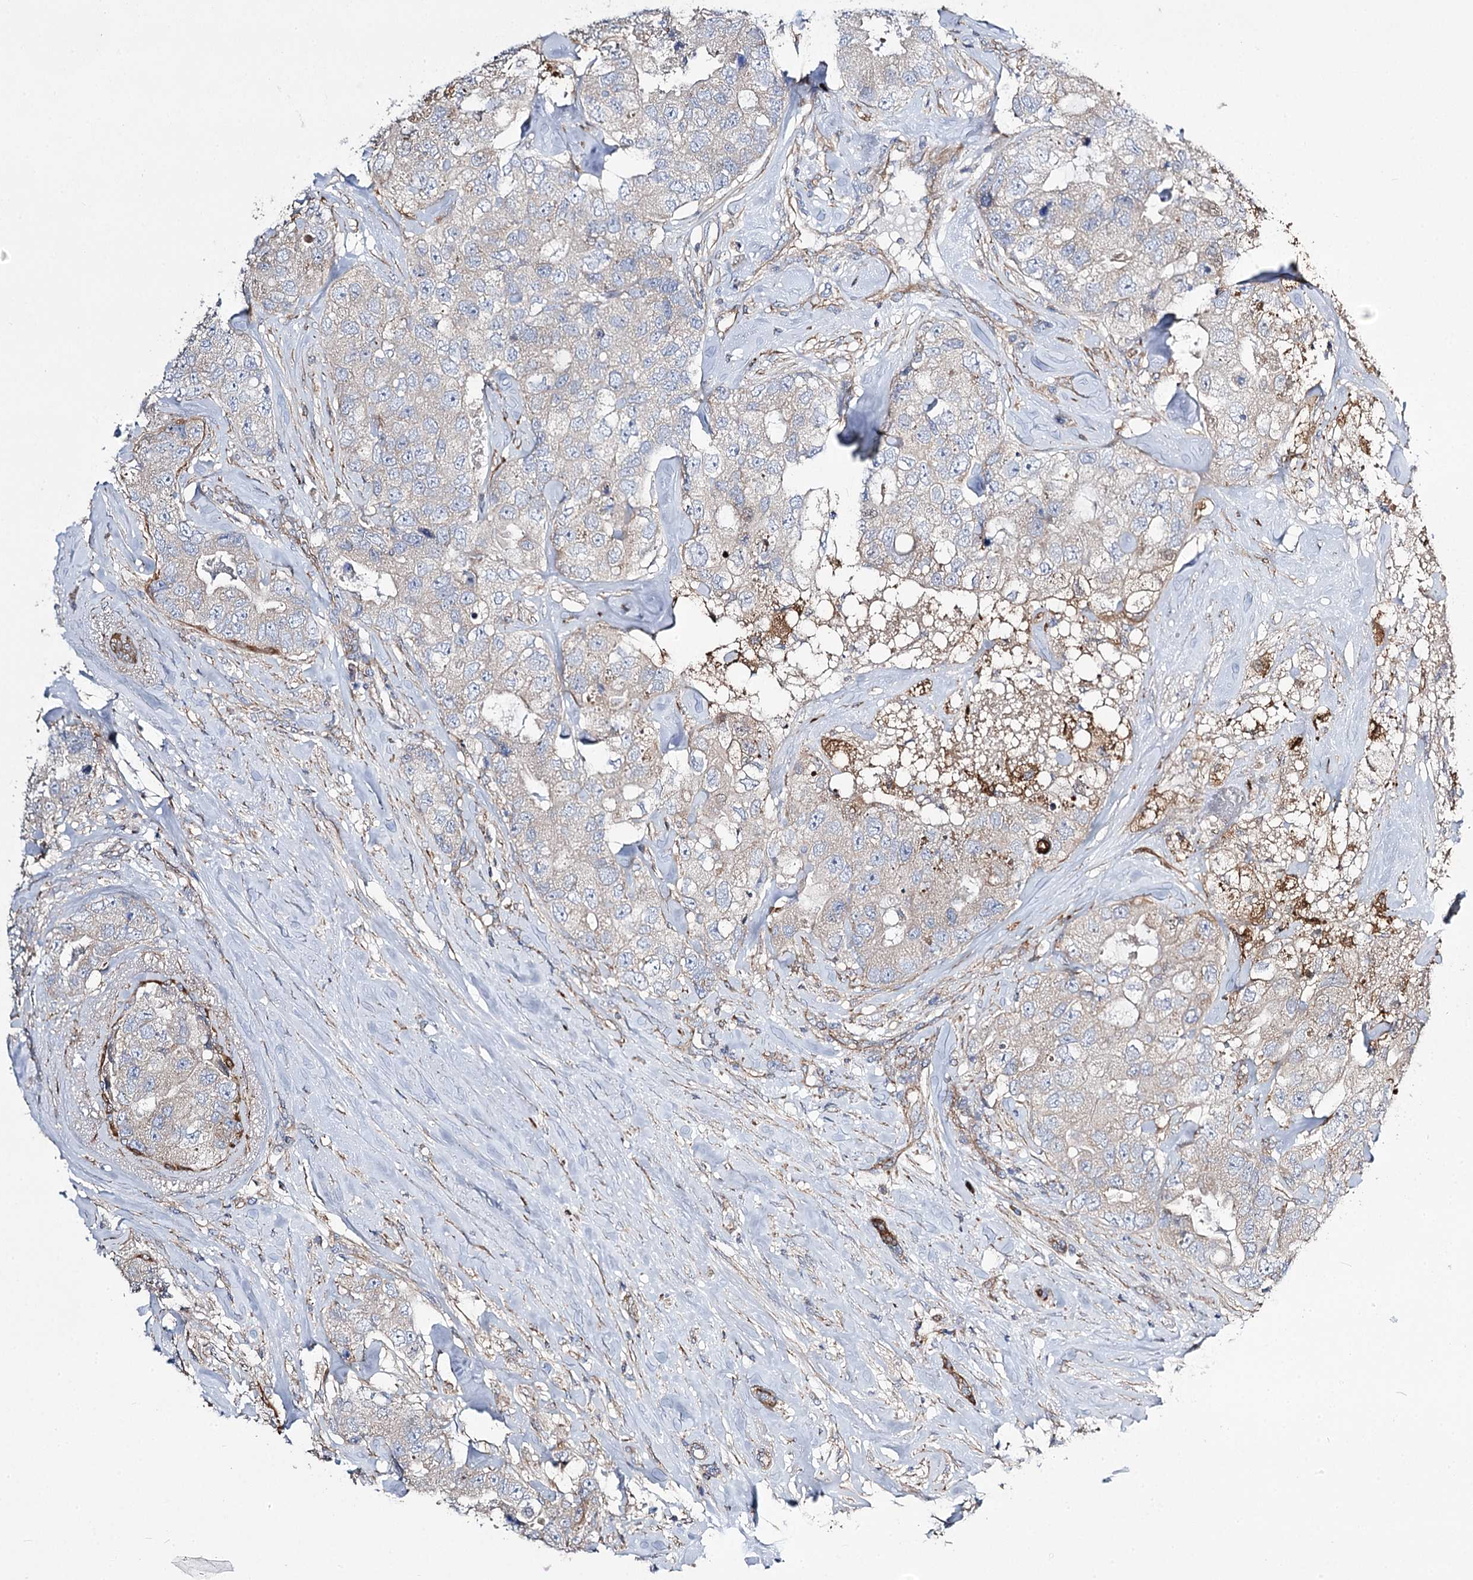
{"staining": {"intensity": "negative", "quantity": "none", "location": "none"}, "tissue": "breast cancer", "cell_type": "Tumor cells", "image_type": "cancer", "snomed": [{"axis": "morphology", "description": "Duct carcinoma"}, {"axis": "topography", "description": "Breast"}], "caption": "The micrograph shows no staining of tumor cells in invasive ductal carcinoma (breast).", "gene": "RMDN2", "patient": {"sex": "female", "age": 62}}